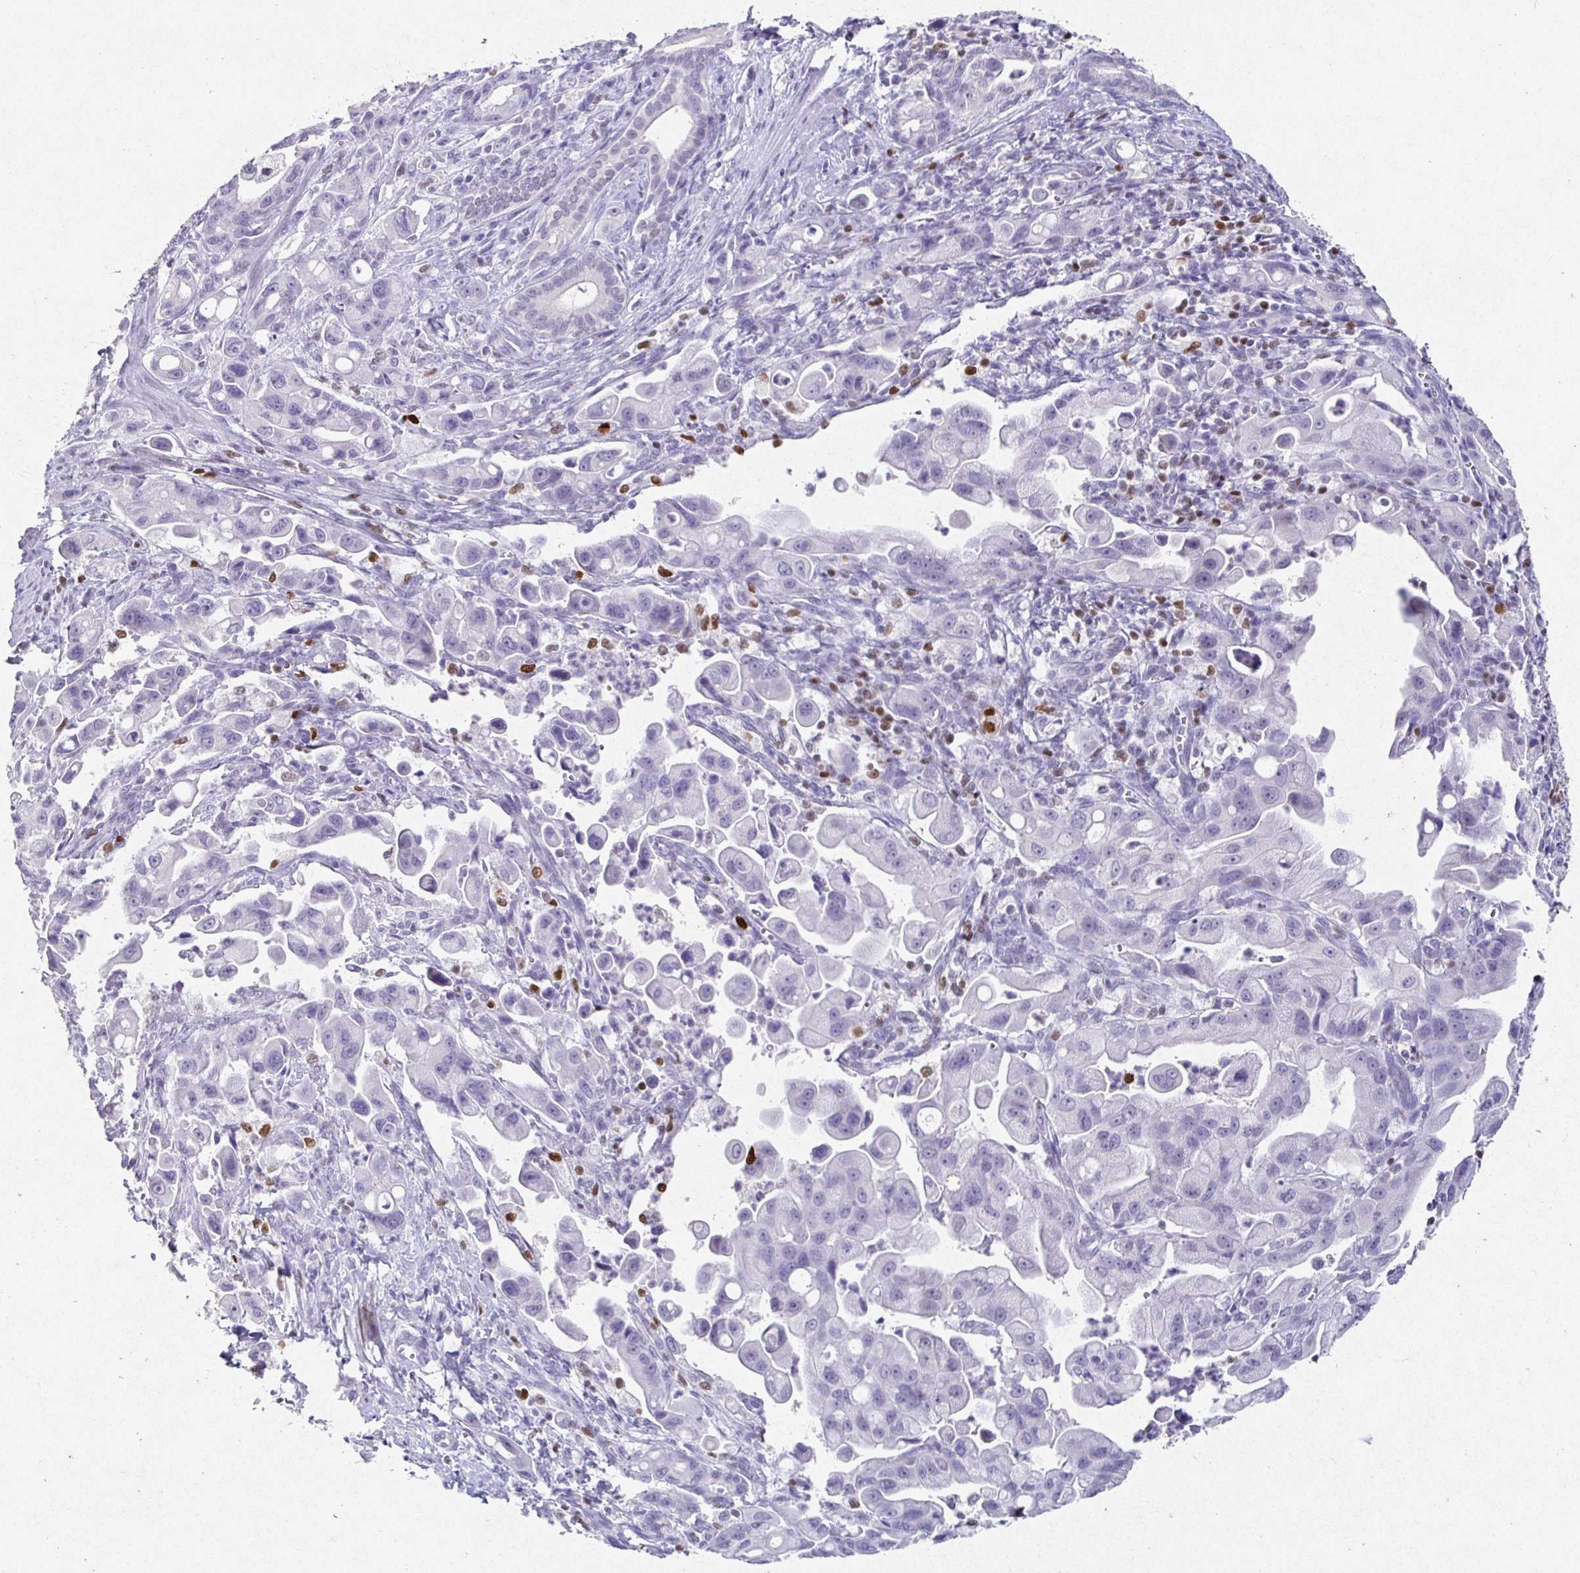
{"staining": {"intensity": "negative", "quantity": "none", "location": "none"}, "tissue": "pancreatic cancer", "cell_type": "Tumor cells", "image_type": "cancer", "snomed": [{"axis": "morphology", "description": "Adenocarcinoma, NOS"}, {"axis": "topography", "description": "Pancreas"}], "caption": "Immunohistochemical staining of human pancreatic cancer (adenocarcinoma) exhibits no significant expression in tumor cells.", "gene": "SATB1", "patient": {"sex": "male", "age": 68}}